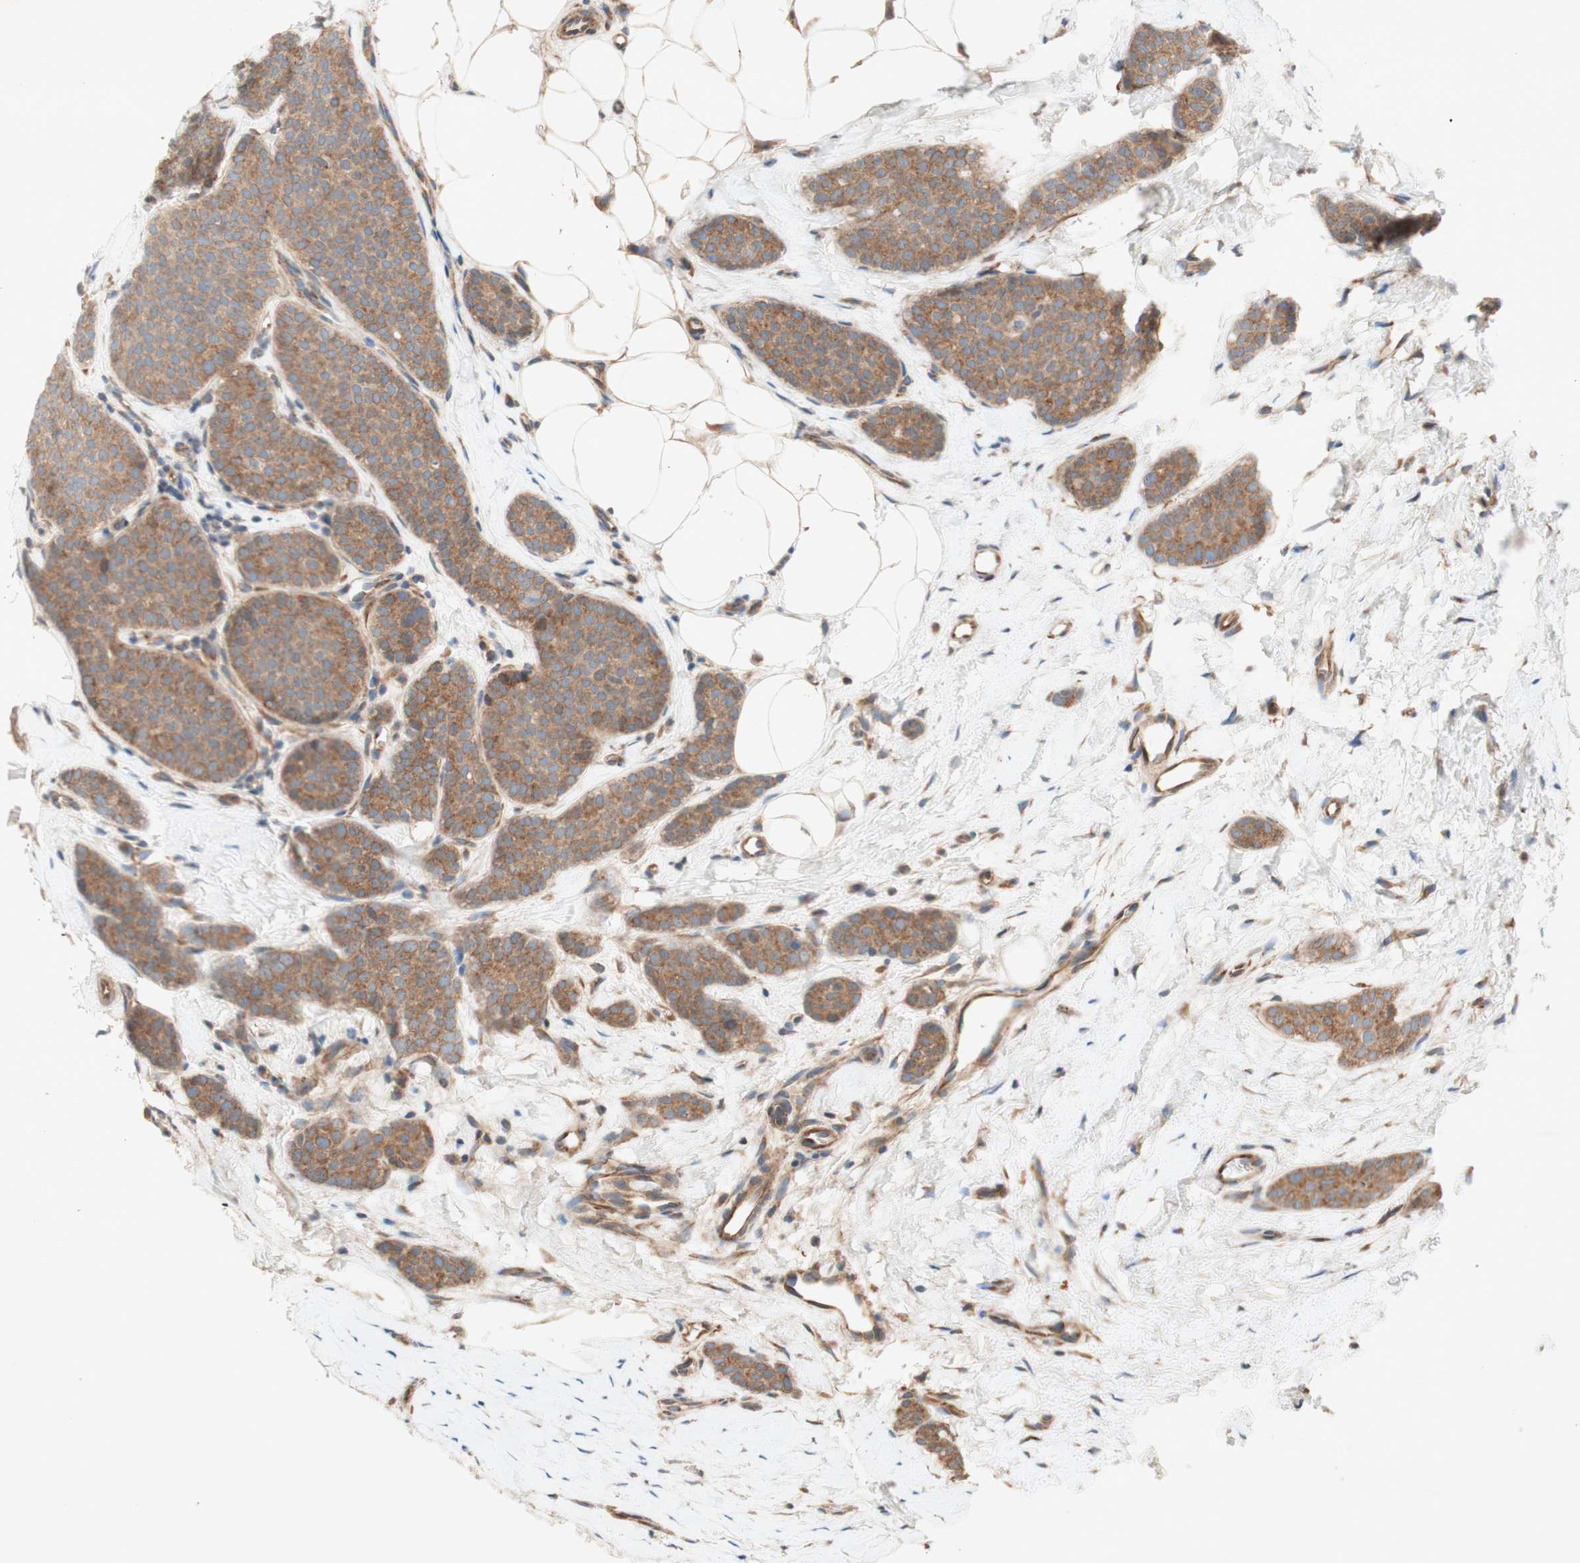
{"staining": {"intensity": "moderate", "quantity": ">75%", "location": "cytoplasmic/membranous"}, "tissue": "breast cancer", "cell_type": "Tumor cells", "image_type": "cancer", "snomed": [{"axis": "morphology", "description": "Lobular carcinoma"}, {"axis": "topography", "description": "Skin"}, {"axis": "topography", "description": "Breast"}], "caption": "Lobular carcinoma (breast) stained with IHC reveals moderate cytoplasmic/membranous positivity in approximately >75% of tumor cells.", "gene": "SOCS2", "patient": {"sex": "female", "age": 46}}